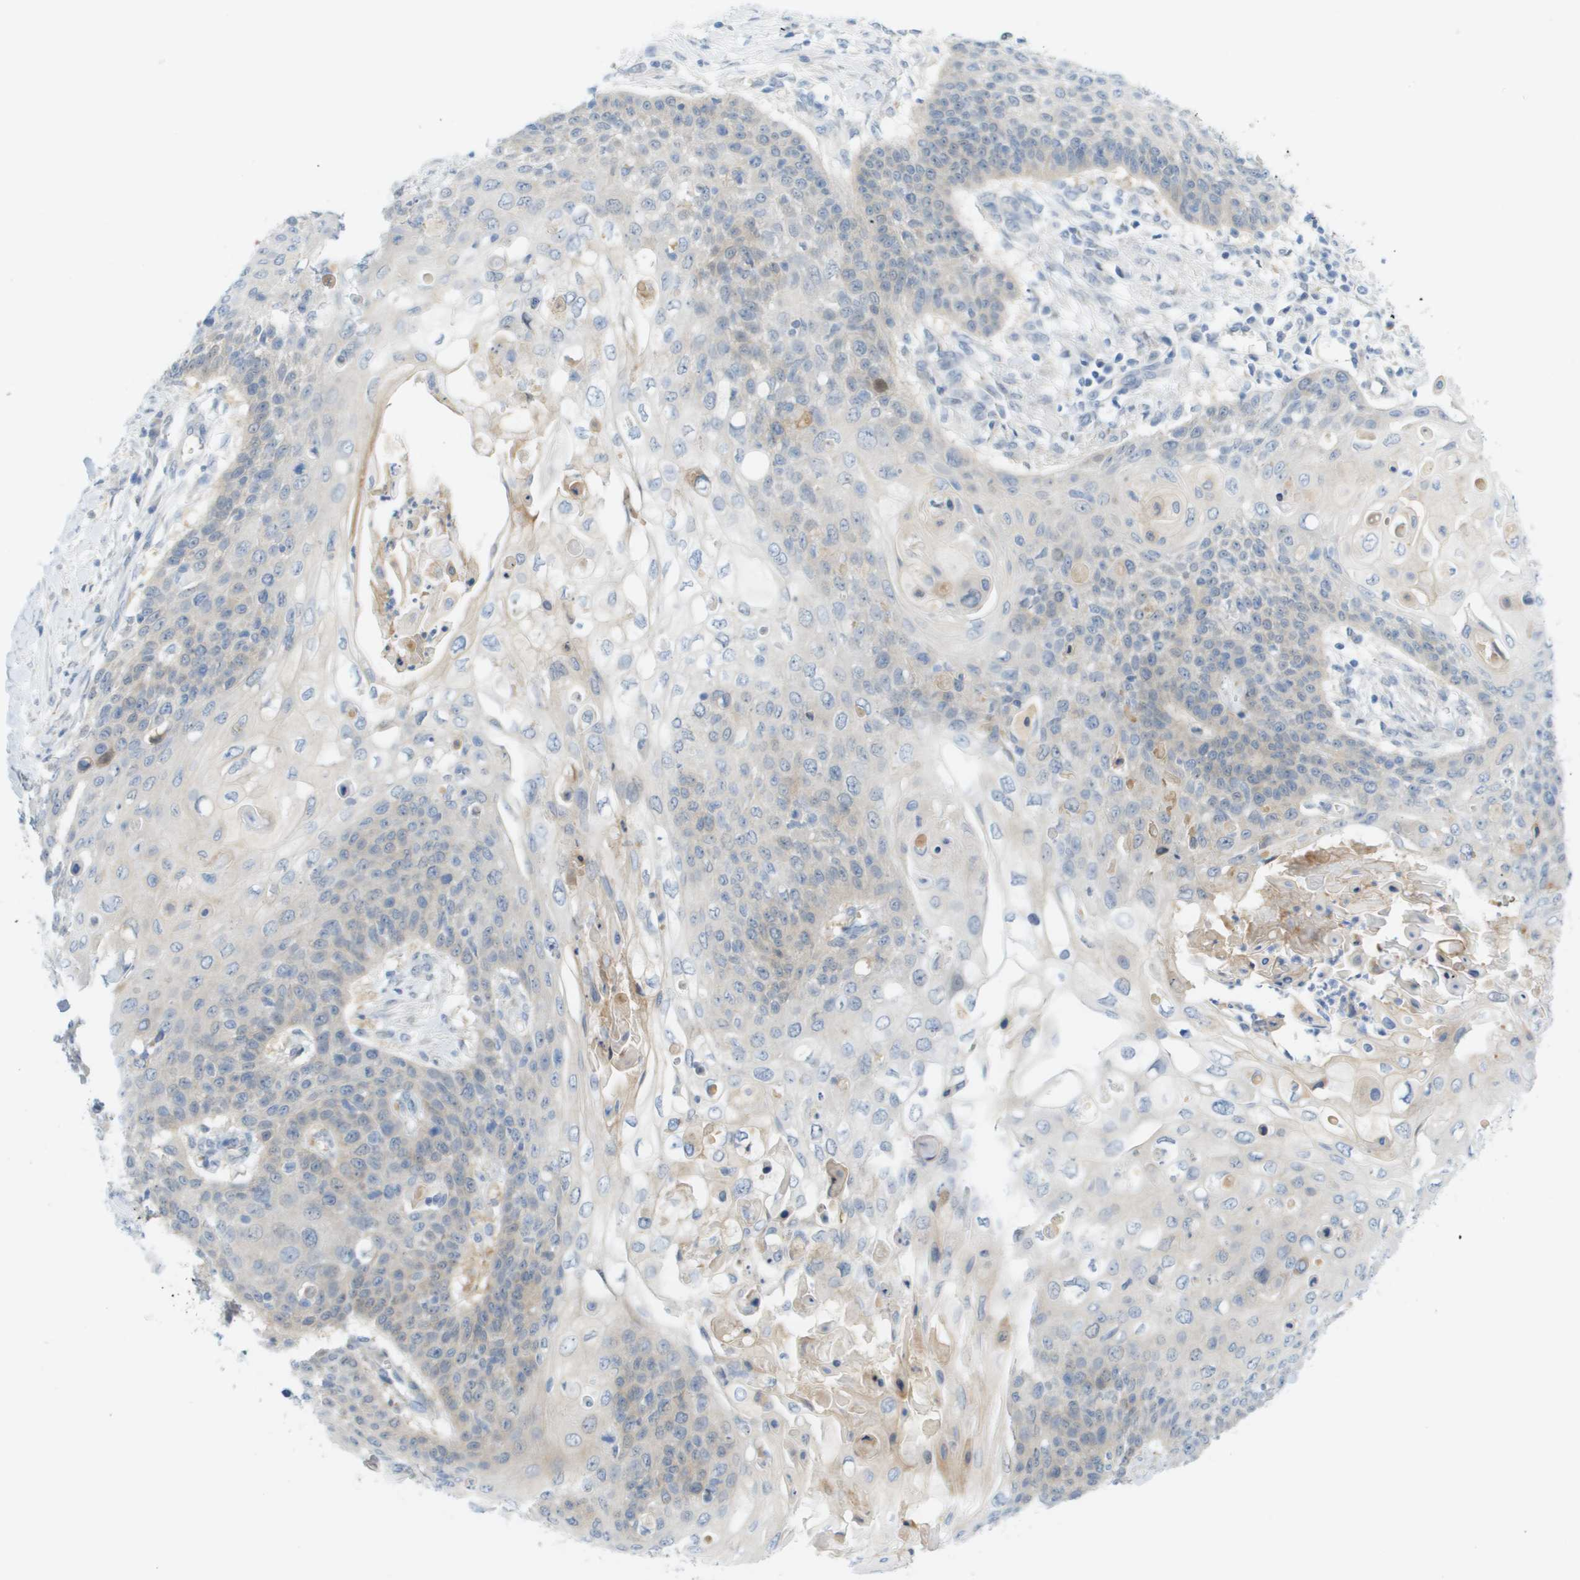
{"staining": {"intensity": "negative", "quantity": "none", "location": "none"}, "tissue": "cervical cancer", "cell_type": "Tumor cells", "image_type": "cancer", "snomed": [{"axis": "morphology", "description": "Squamous cell carcinoma, NOS"}, {"axis": "topography", "description": "Cervix"}], "caption": "Human squamous cell carcinoma (cervical) stained for a protein using IHC demonstrates no staining in tumor cells.", "gene": "CUL9", "patient": {"sex": "female", "age": 39}}